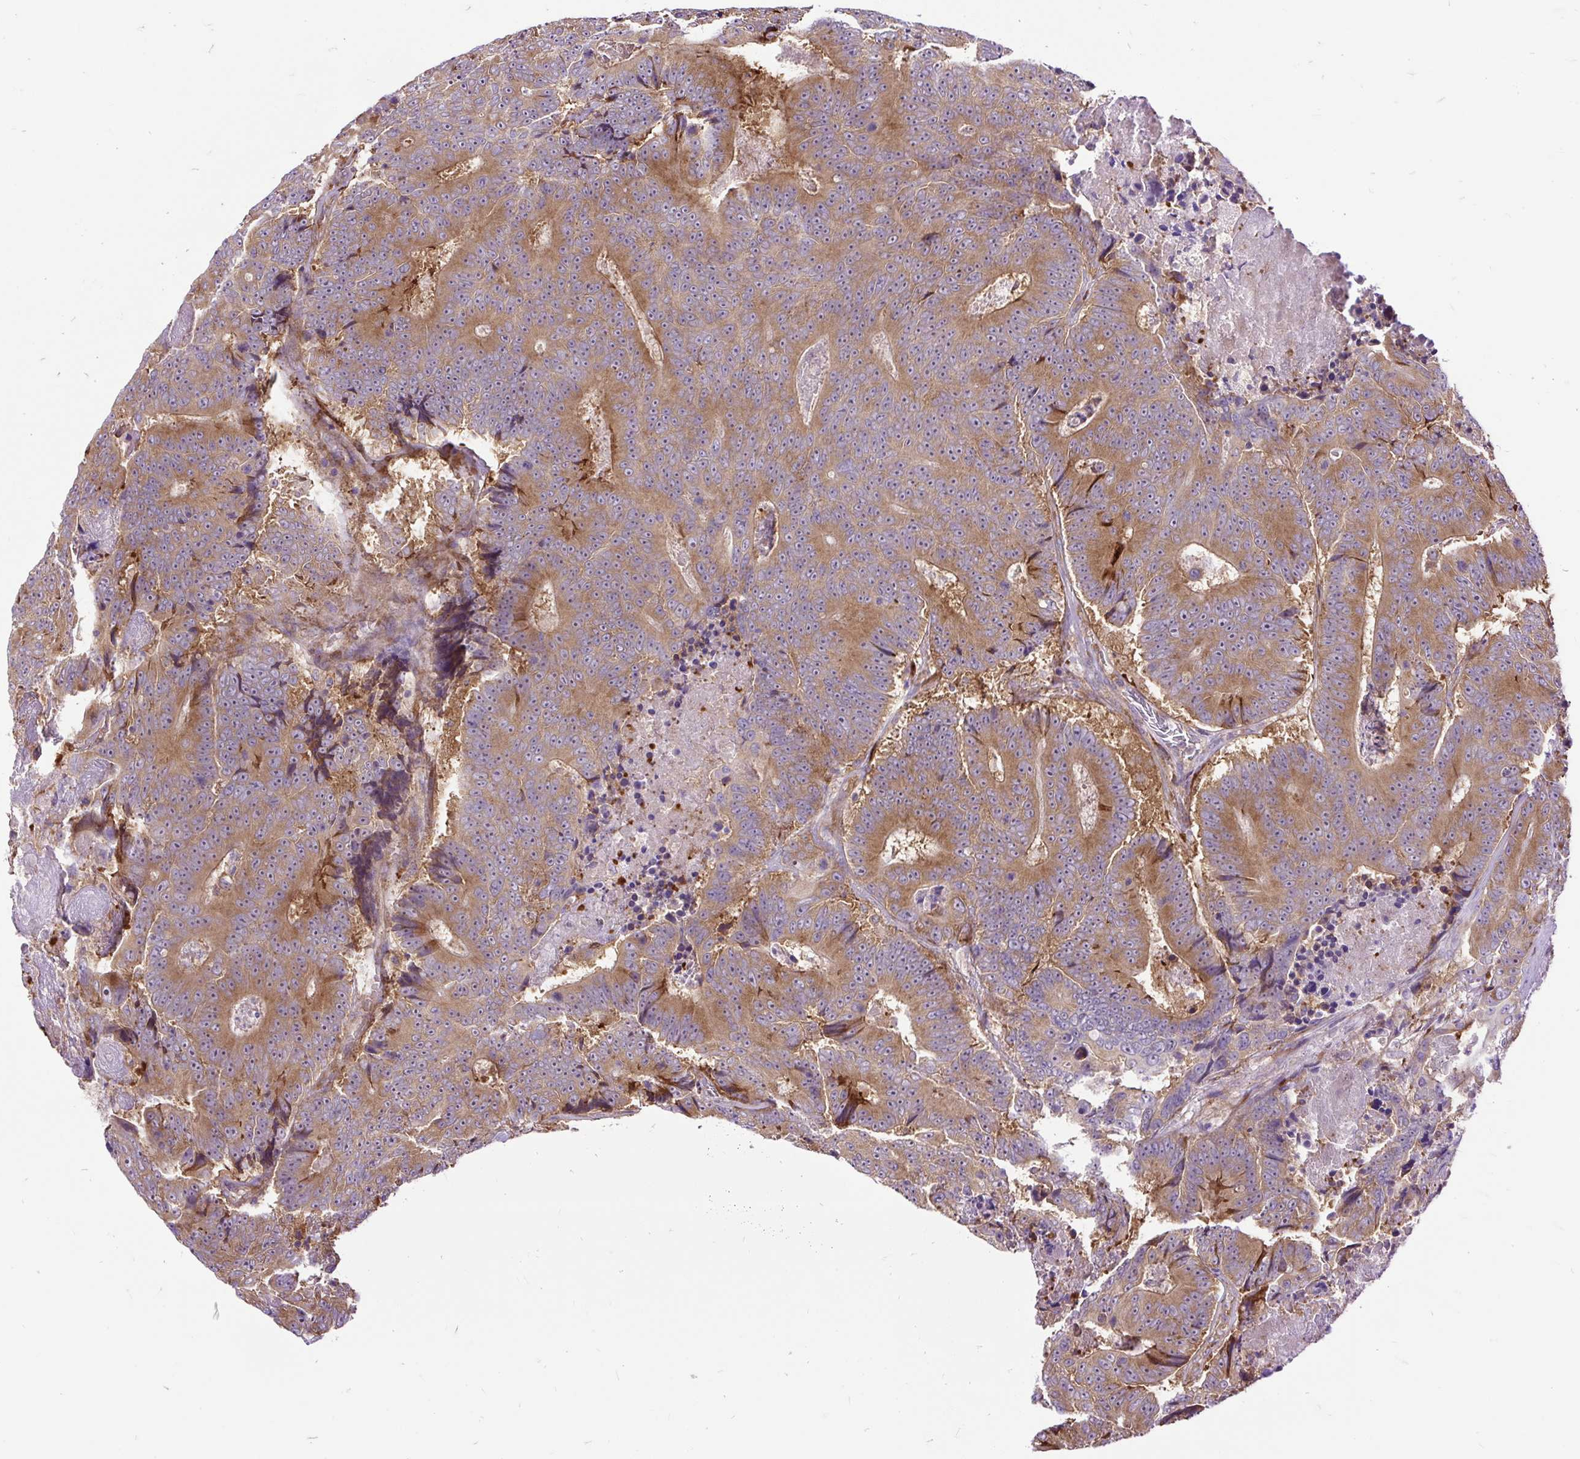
{"staining": {"intensity": "moderate", "quantity": ">75%", "location": "cytoplasmic/membranous"}, "tissue": "colorectal cancer", "cell_type": "Tumor cells", "image_type": "cancer", "snomed": [{"axis": "morphology", "description": "Adenocarcinoma, NOS"}, {"axis": "topography", "description": "Colon"}], "caption": "The histopathology image shows staining of adenocarcinoma (colorectal), revealing moderate cytoplasmic/membranous protein staining (brown color) within tumor cells. The protein of interest is shown in brown color, while the nuclei are stained blue.", "gene": "RPS5", "patient": {"sex": "male", "age": 83}}